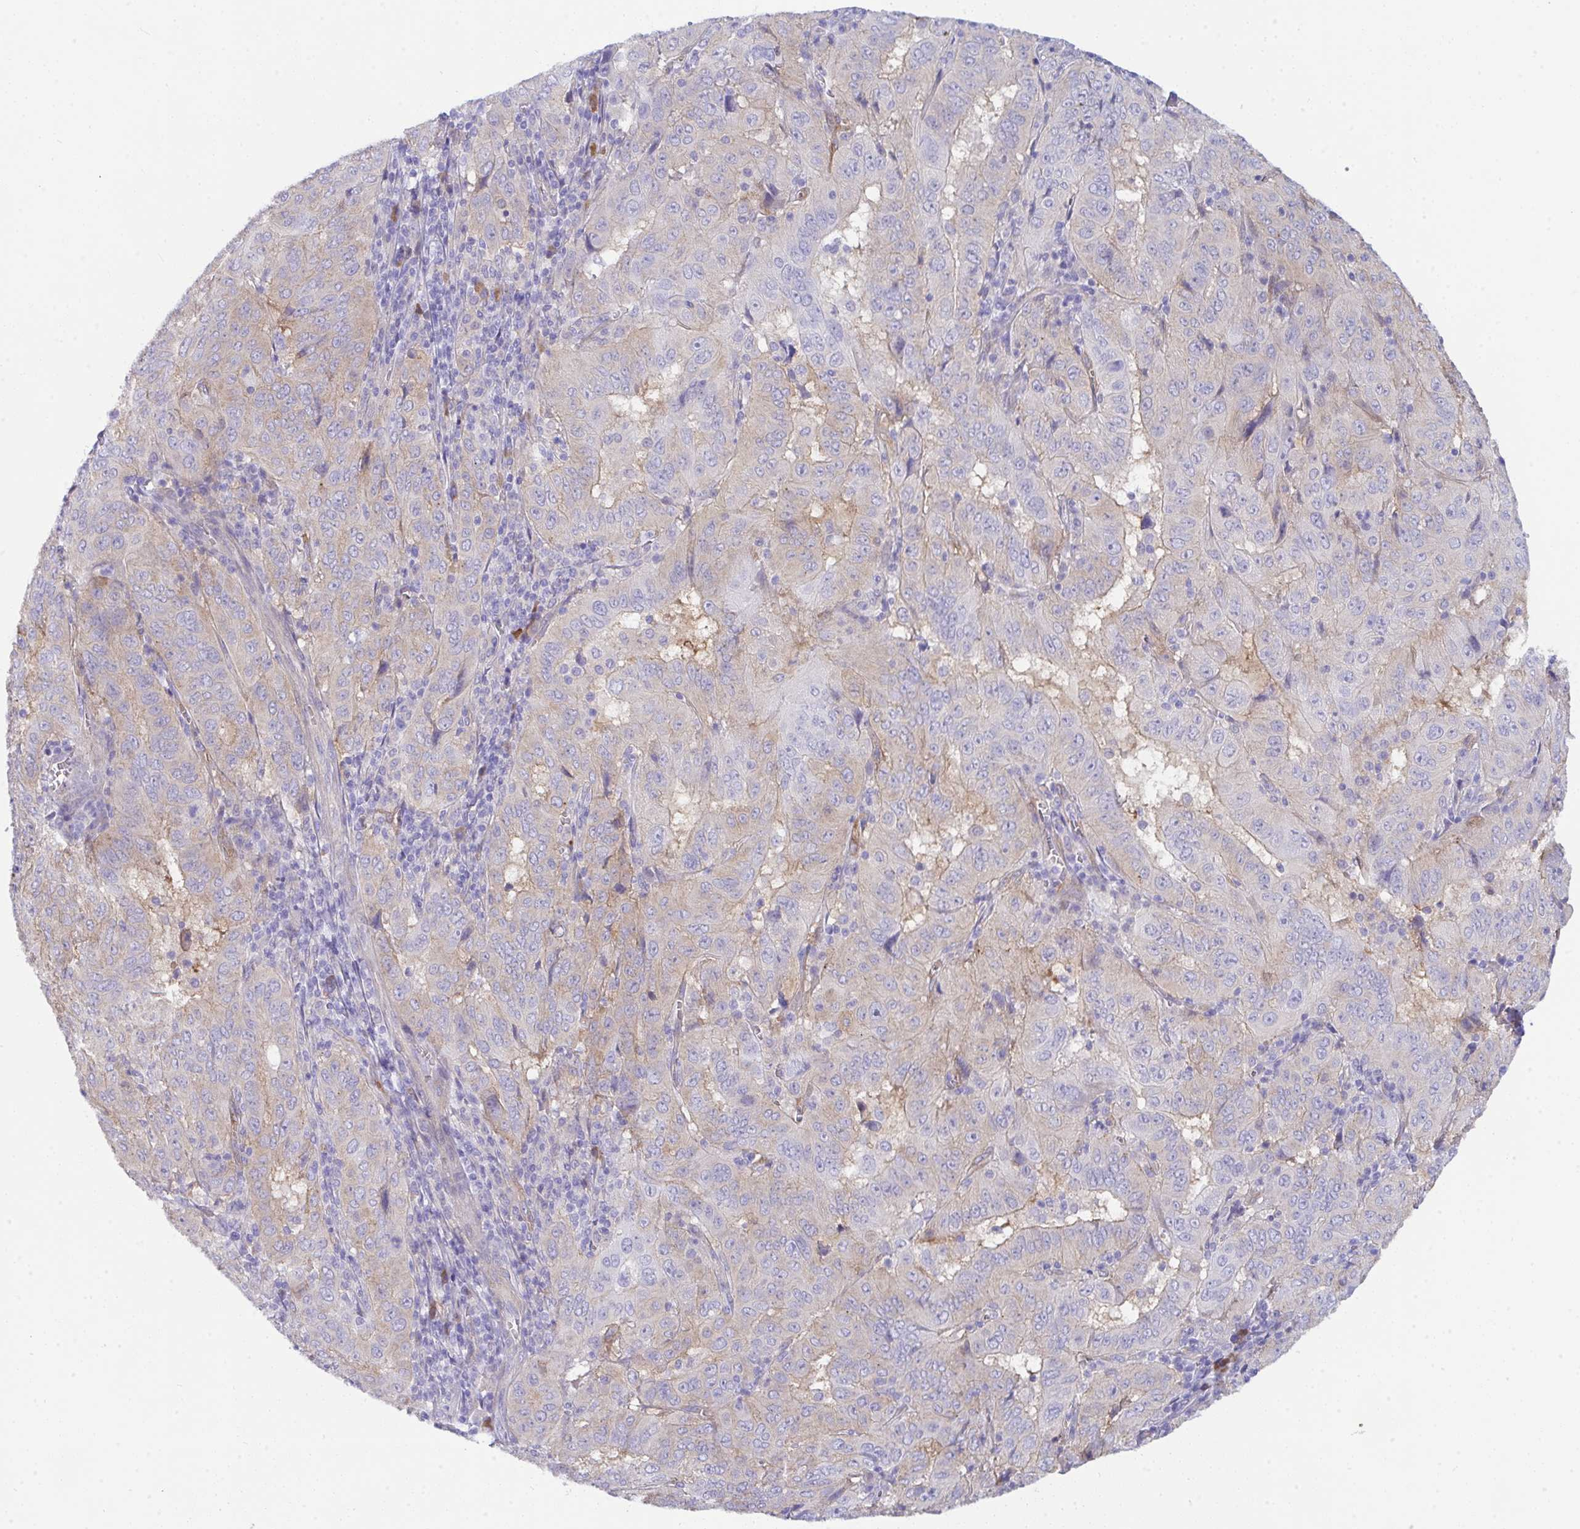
{"staining": {"intensity": "weak", "quantity": "<25%", "location": "cytoplasmic/membranous"}, "tissue": "pancreatic cancer", "cell_type": "Tumor cells", "image_type": "cancer", "snomed": [{"axis": "morphology", "description": "Adenocarcinoma, NOS"}, {"axis": "topography", "description": "Pancreas"}], "caption": "A histopathology image of human adenocarcinoma (pancreatic) is negative for staining in tumor cells.", "gene": "GAB1", "patient": {"sex": "male", "age": 63}}